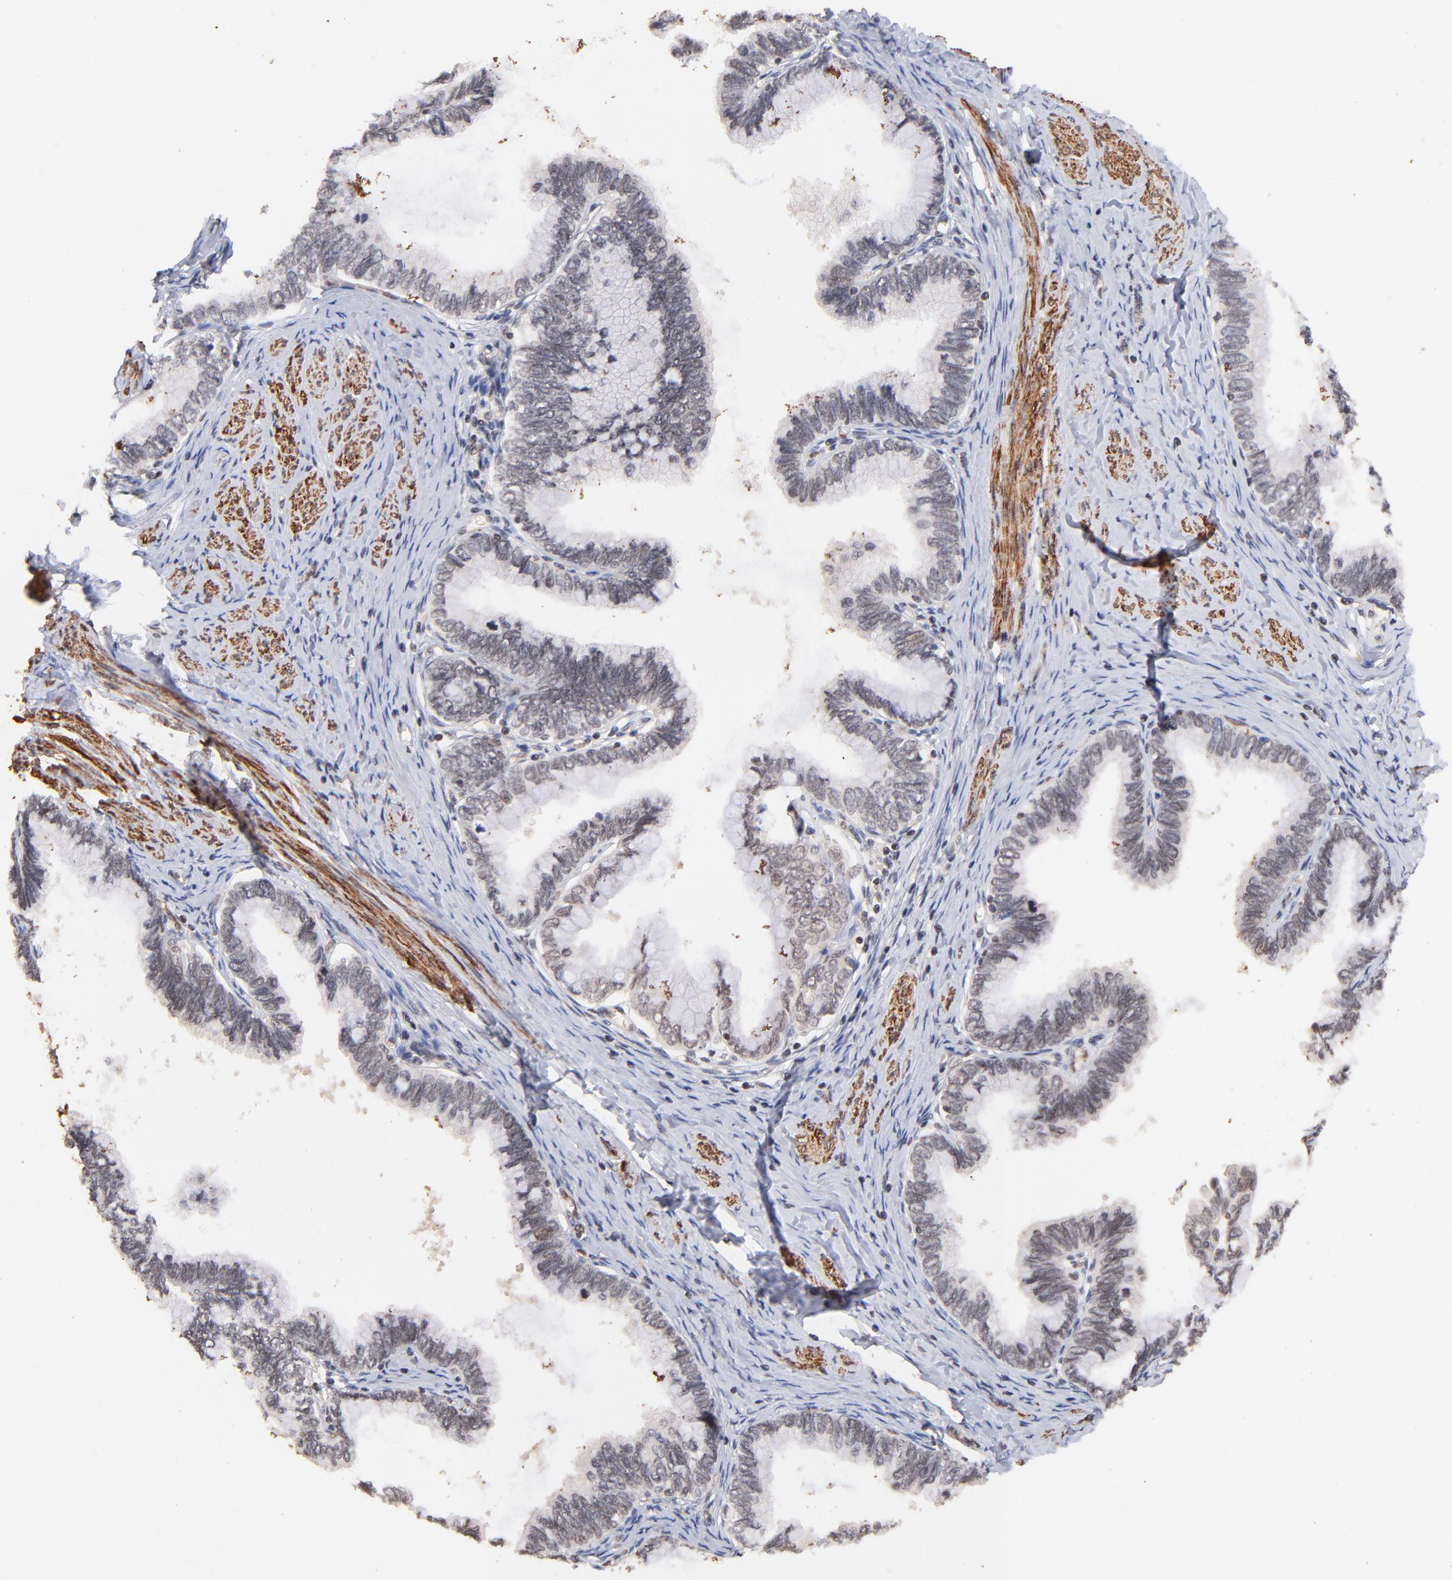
{"staining": {"intensity": "weak", "quantity": "<25%", "location": "nuclear"}, "tissue": "cervical cancer", "cell_type": "Tumor cells", "image_type": "cancer", "snomed": [{"axis": "morphology", "description": "Adenocarcinoma, NOS"}, {"axis": "topography", "description": "Cervix"}], "caption": "Cervical adenocarcinoma was stained to show a protein in brown. There is no significant staining in tumor cells. The staining was performed using DAB (3,3'-diaminobenzidine) to visualize the protein expression in brown, while the nuclei were stained in blue with hematoxylin (Magnification: 20x).", "gene": "ZFP92", "patient": {"sex": "female", "age": 49}}